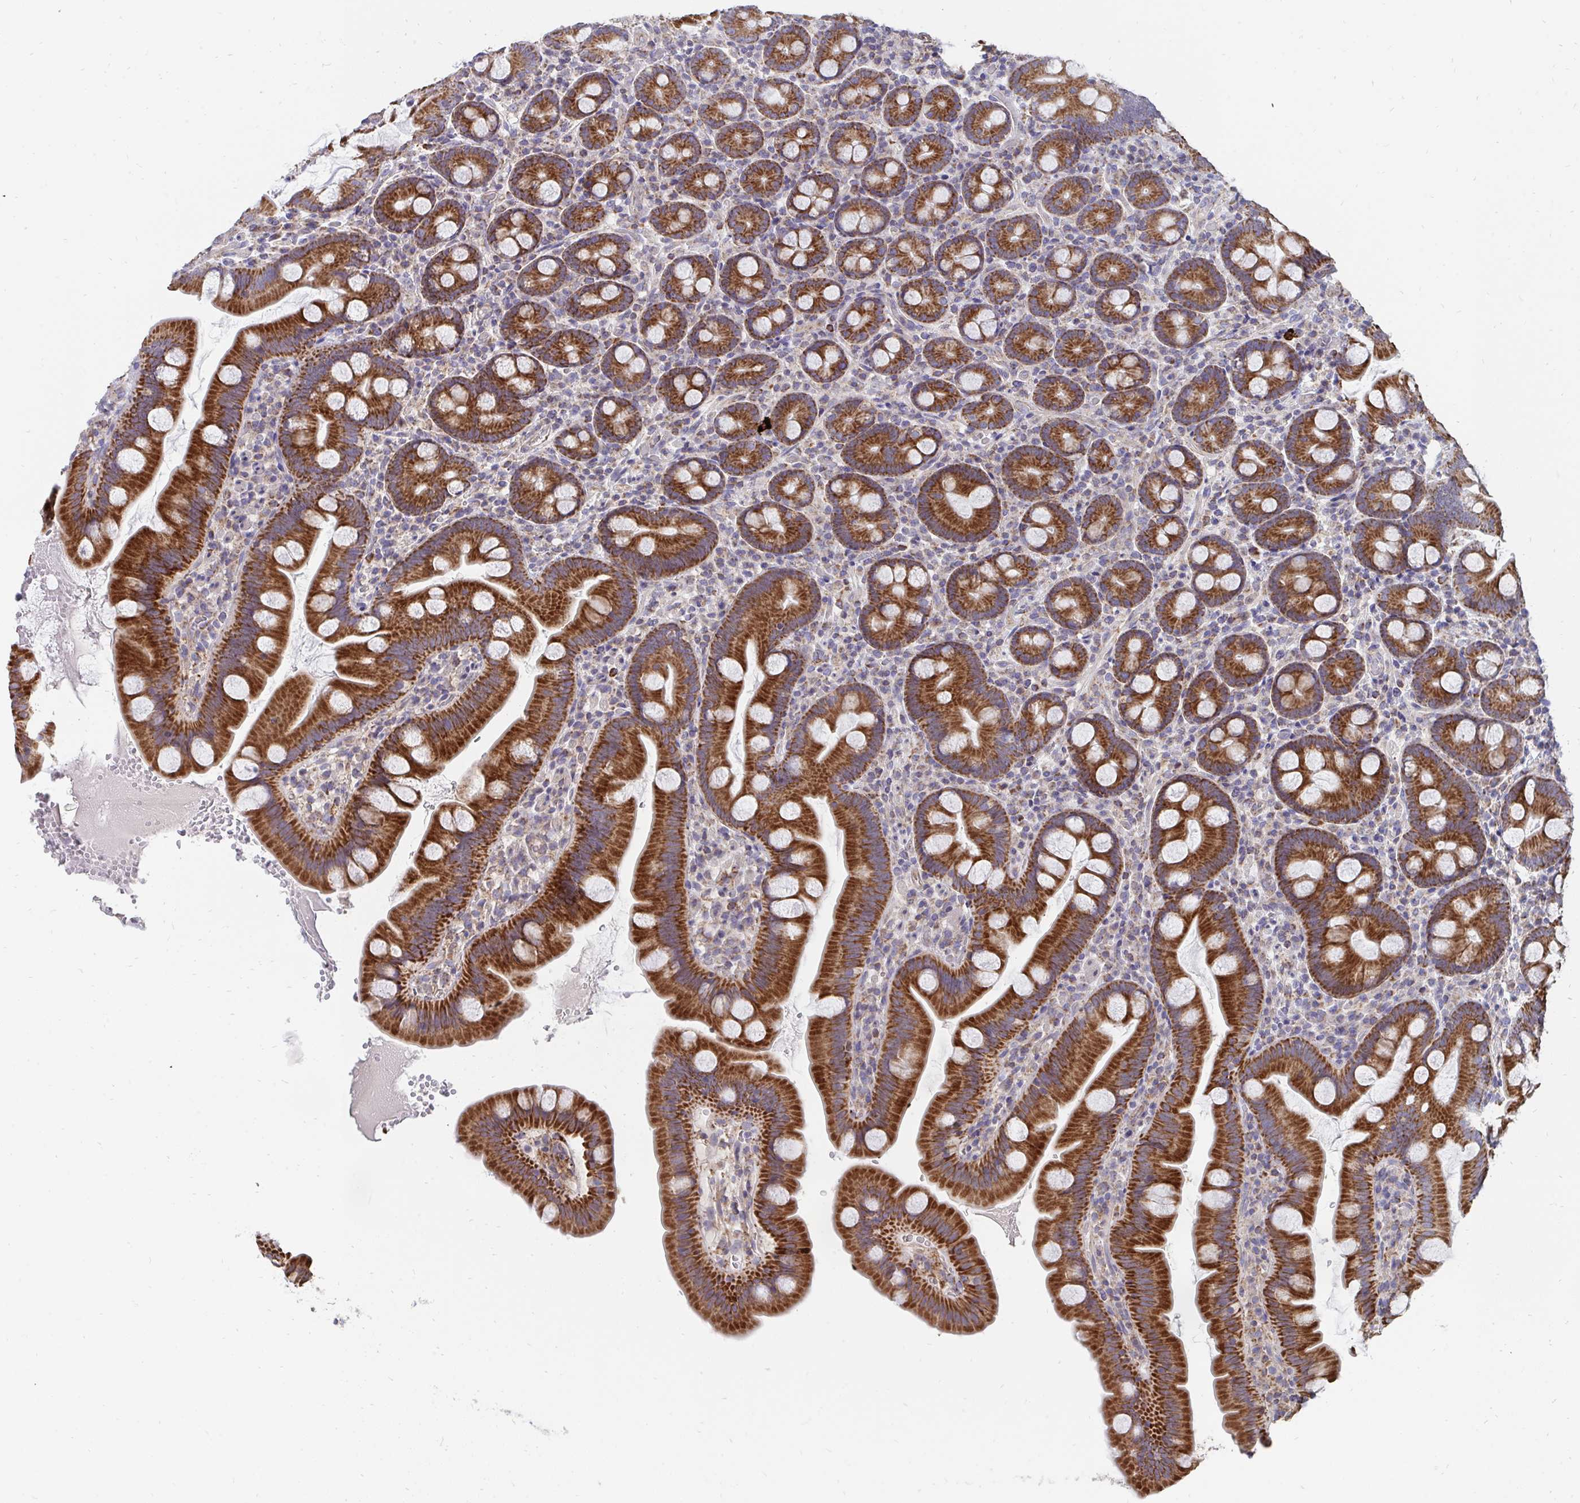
{"staining": {"intensity": "strong", "quantity": ">75%", "location": "cytoplasmic/membranous"}, "tissue": "small intestine", "cell_type": "Glandular cells", "image_type": "normal", "snomed": [{"axis": "morphology", "description": "Normal tissue, NOS"}, {"axis": "topography", "description": "Small intestine"}], "caption": "Small intestine stained for a protein displays strong cytoplasmic/membranous positivity in glandular cells. (DAB (3,3'-diaminobenzidine) = brown stain, brightfield microscopy at high magnification).", "gene": "PC", "patient": {"sex": "female", "age": 68}}